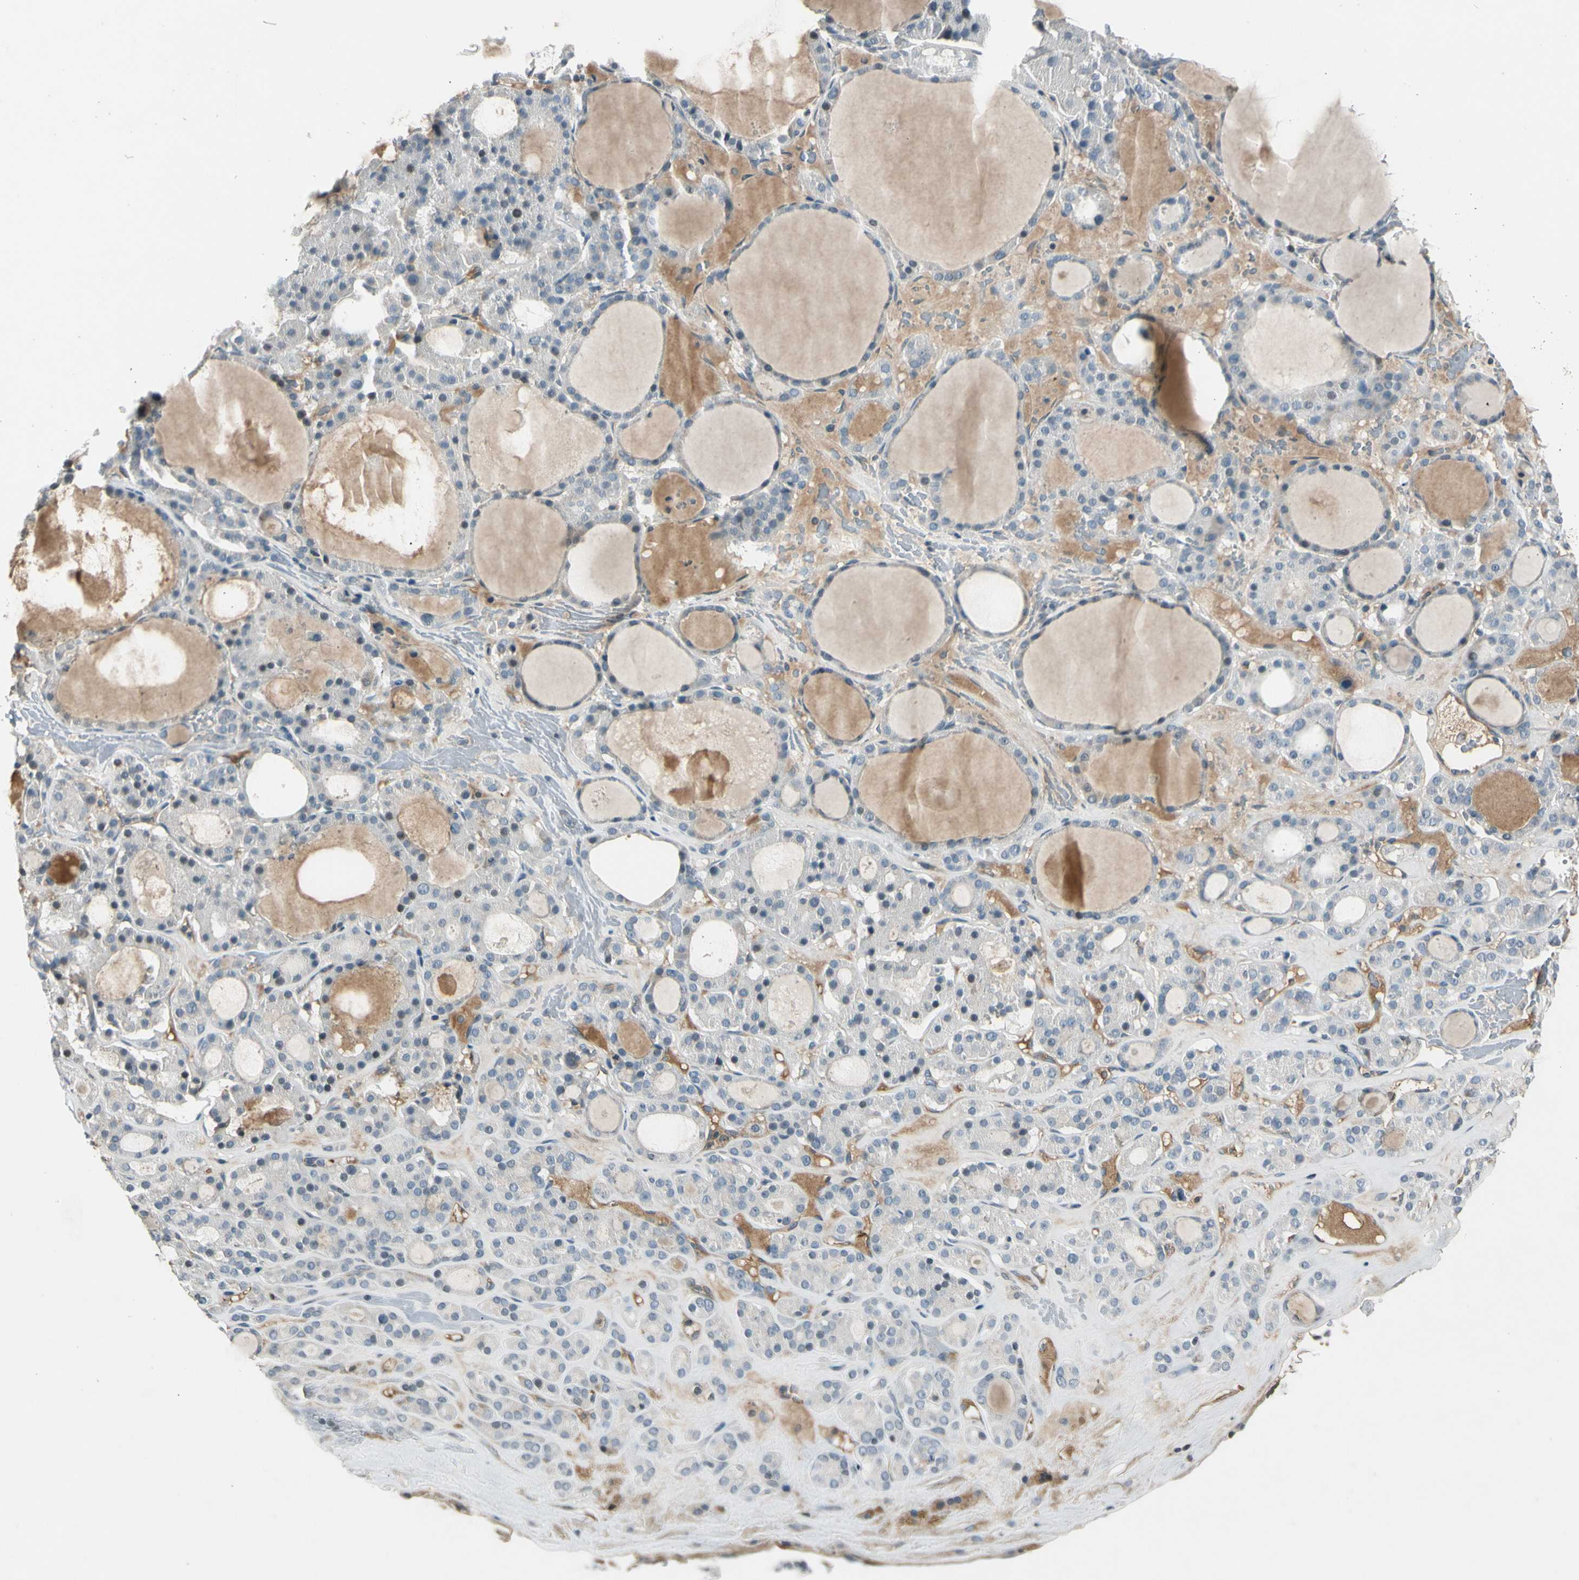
{"staining": {"intensity": "negative", "quantity": "none", "location": "none"}, "tissue": "thyroid gland", "cell_type": "Glandular cells", "image_type": "normal", "snomed": [{"axis": "morphology", "description": "Normal tissue, NOS"}, {"axis": "morphology", "description": "Carcinoma, NOS"}, {"axis": "topography", "description": "Thyroid gland"}], "caption": "IHC photomicrograph of benign thyroid gland: thyroid gland stained with DAB (3,3'-diaminobenzidine) reveals no significant protein staining in glandular cells.", "gene": "PDPN", "patient": {"sex": "female", "age": 86}}